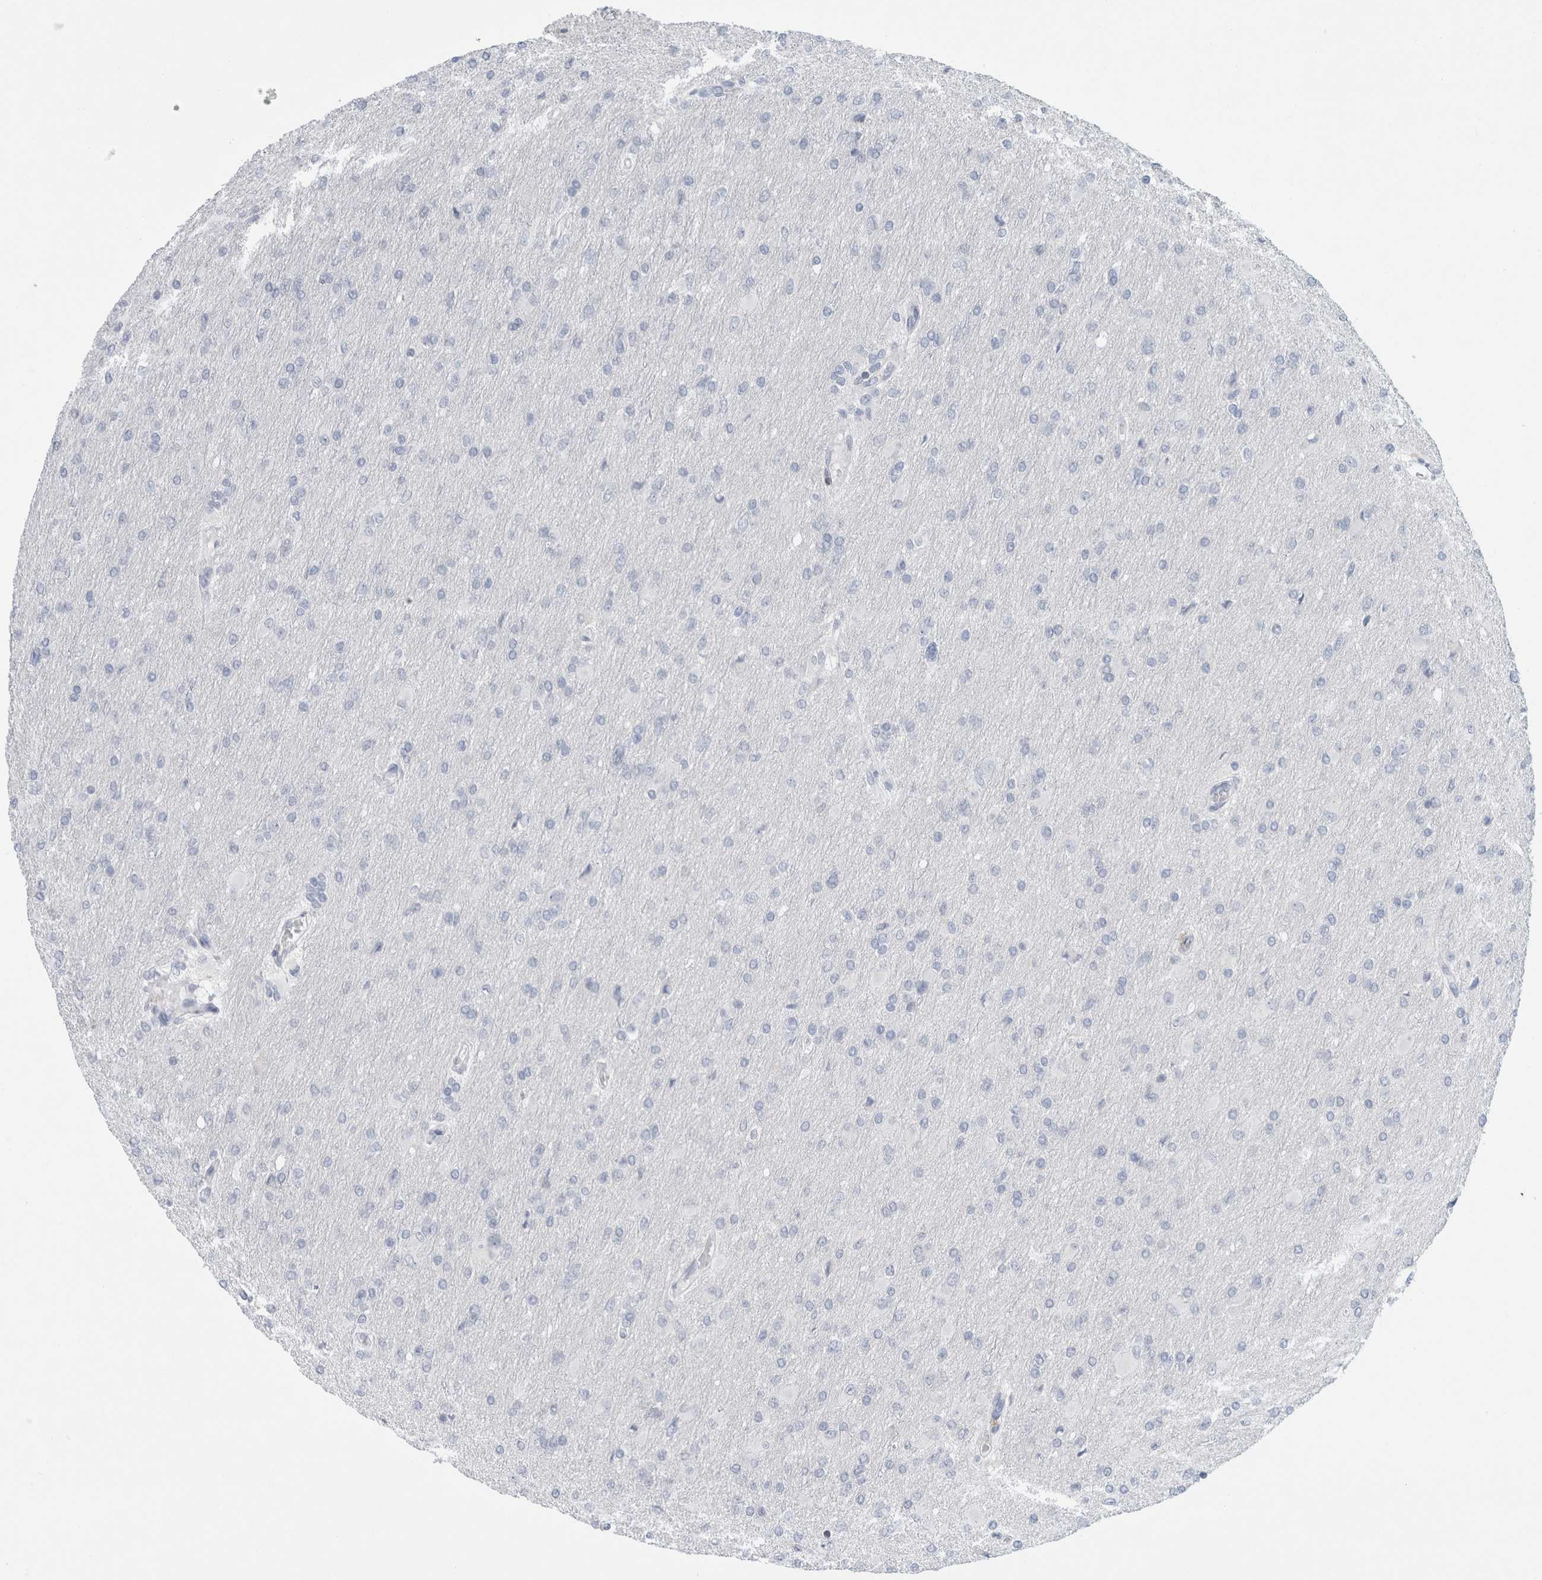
{"staining": {"intensity": "negative", "quantity": "none", "location": "none"}, "tissue": "glioma", "cell_type": "Tumor cells", "image_type": "cancer", "snomed": [{"axis": "morphology", "description": "Glioma, malignant, High grade"}, {"axis": "topography", "description": "Cerebral cortex"}], "caption": "DAB (3,3'-diaminobenzidine) immunohistochemical staining of human high-grade glioma (malignant) shows no significant expression in tumor cells.", "gene": "CASP6", "patient": {"sex": "female", "age": 36}}